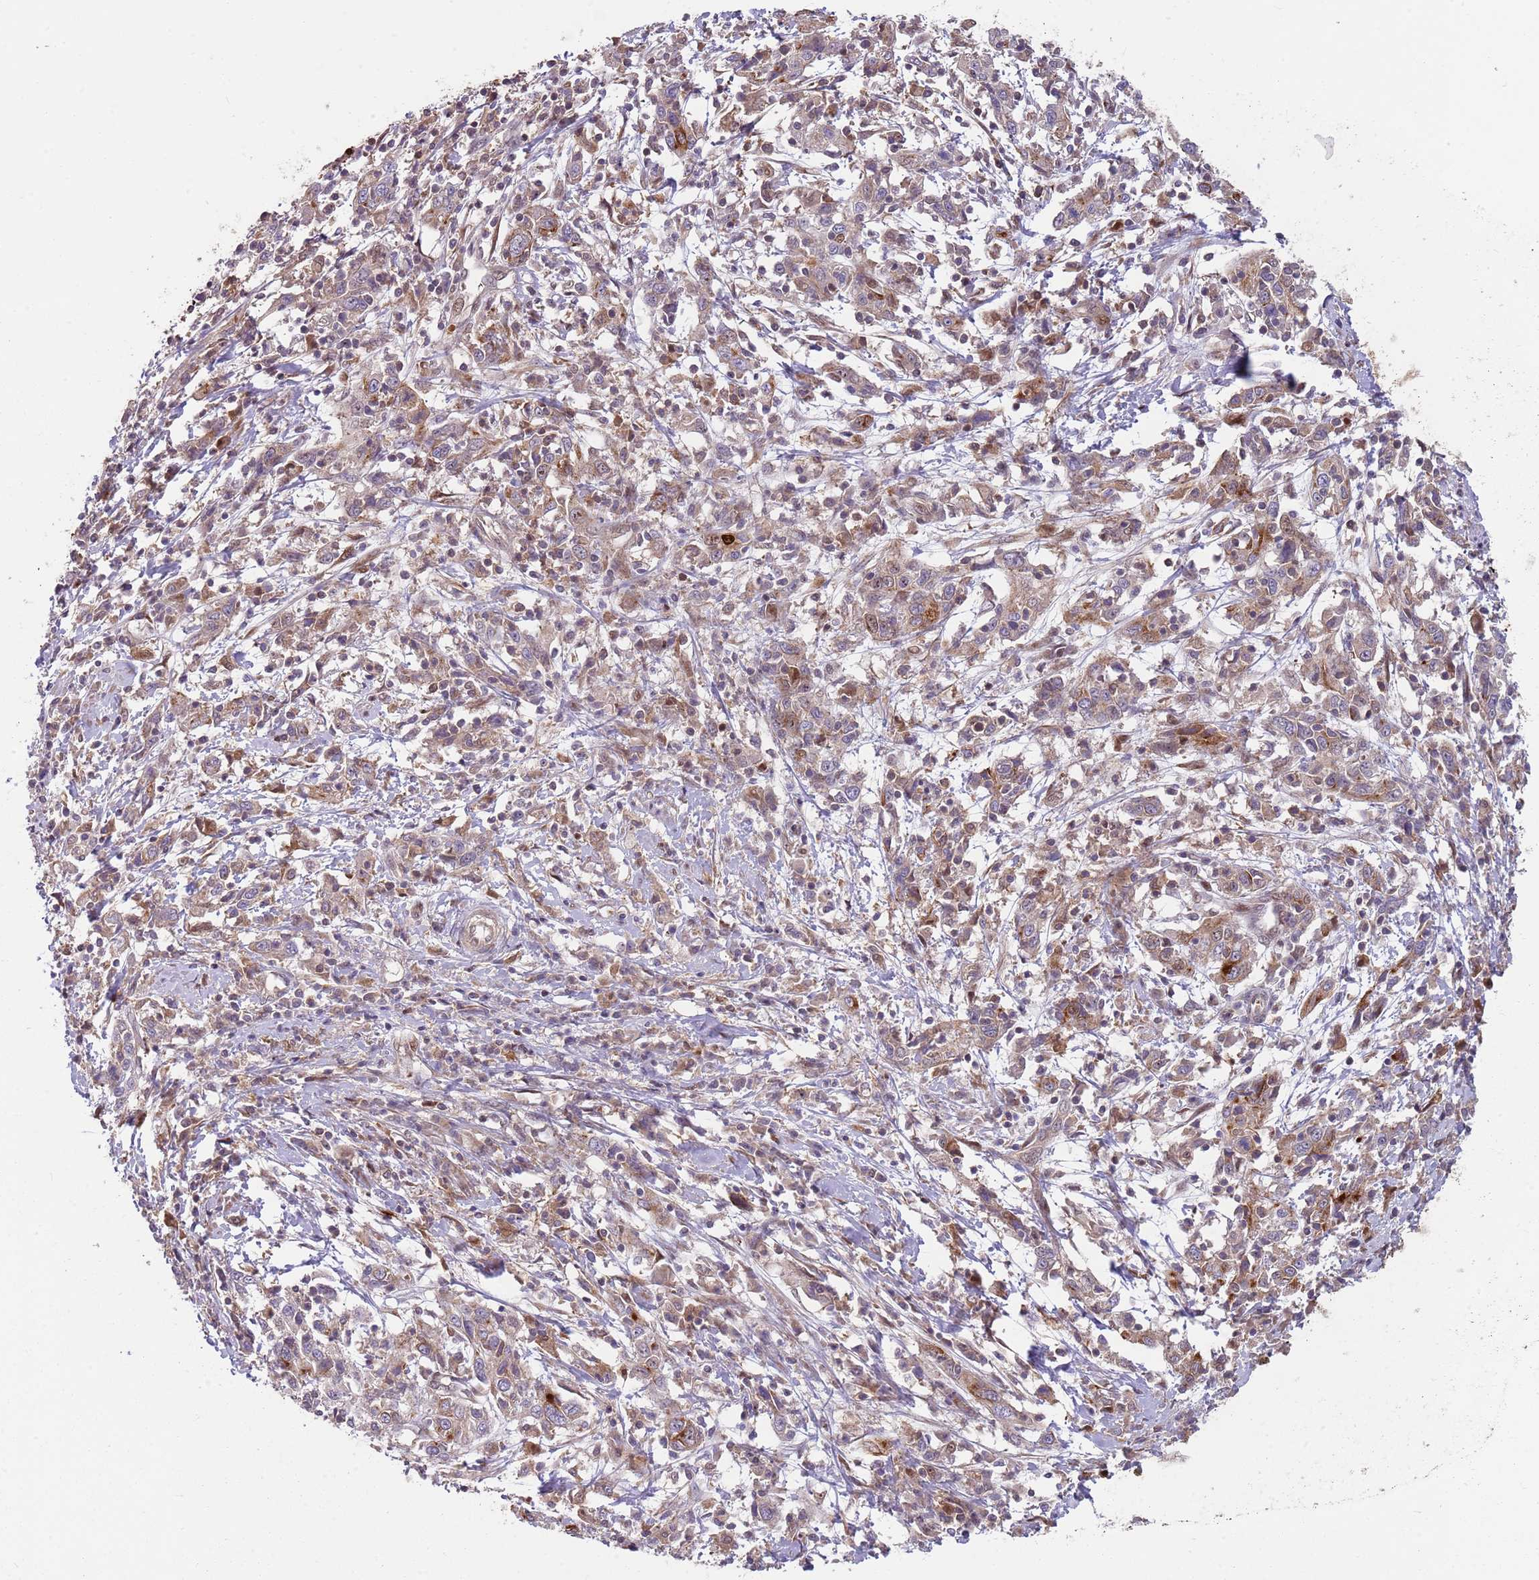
{"staining": {"intensity": "moderate", "quantity": "<25%", "location": "cytoplasmic/membranous"}, "tissue": "cervical cancer", "cell_type": "Tumor cells", "image_type": "cancer", "snomed": [{"axis": "morphology", "description": "Squamous cell carcinoma, NOS"}, {"axis": "topography", "description": "Cervix"}], "caption": "Protein analysis of cervical squamous cell carcinoma tissue exhibits moderate cytoplasmic/membranous staining in approximately <25% of tumor cells. The protein is stained brown, and the nuclei are stained in blue (DAB (3,3'-diaminobenzidine) IHC with brightfield microscopy, high magnification).", "gene": "GGA1", "patient": {"sex": "female", "age": 46}}